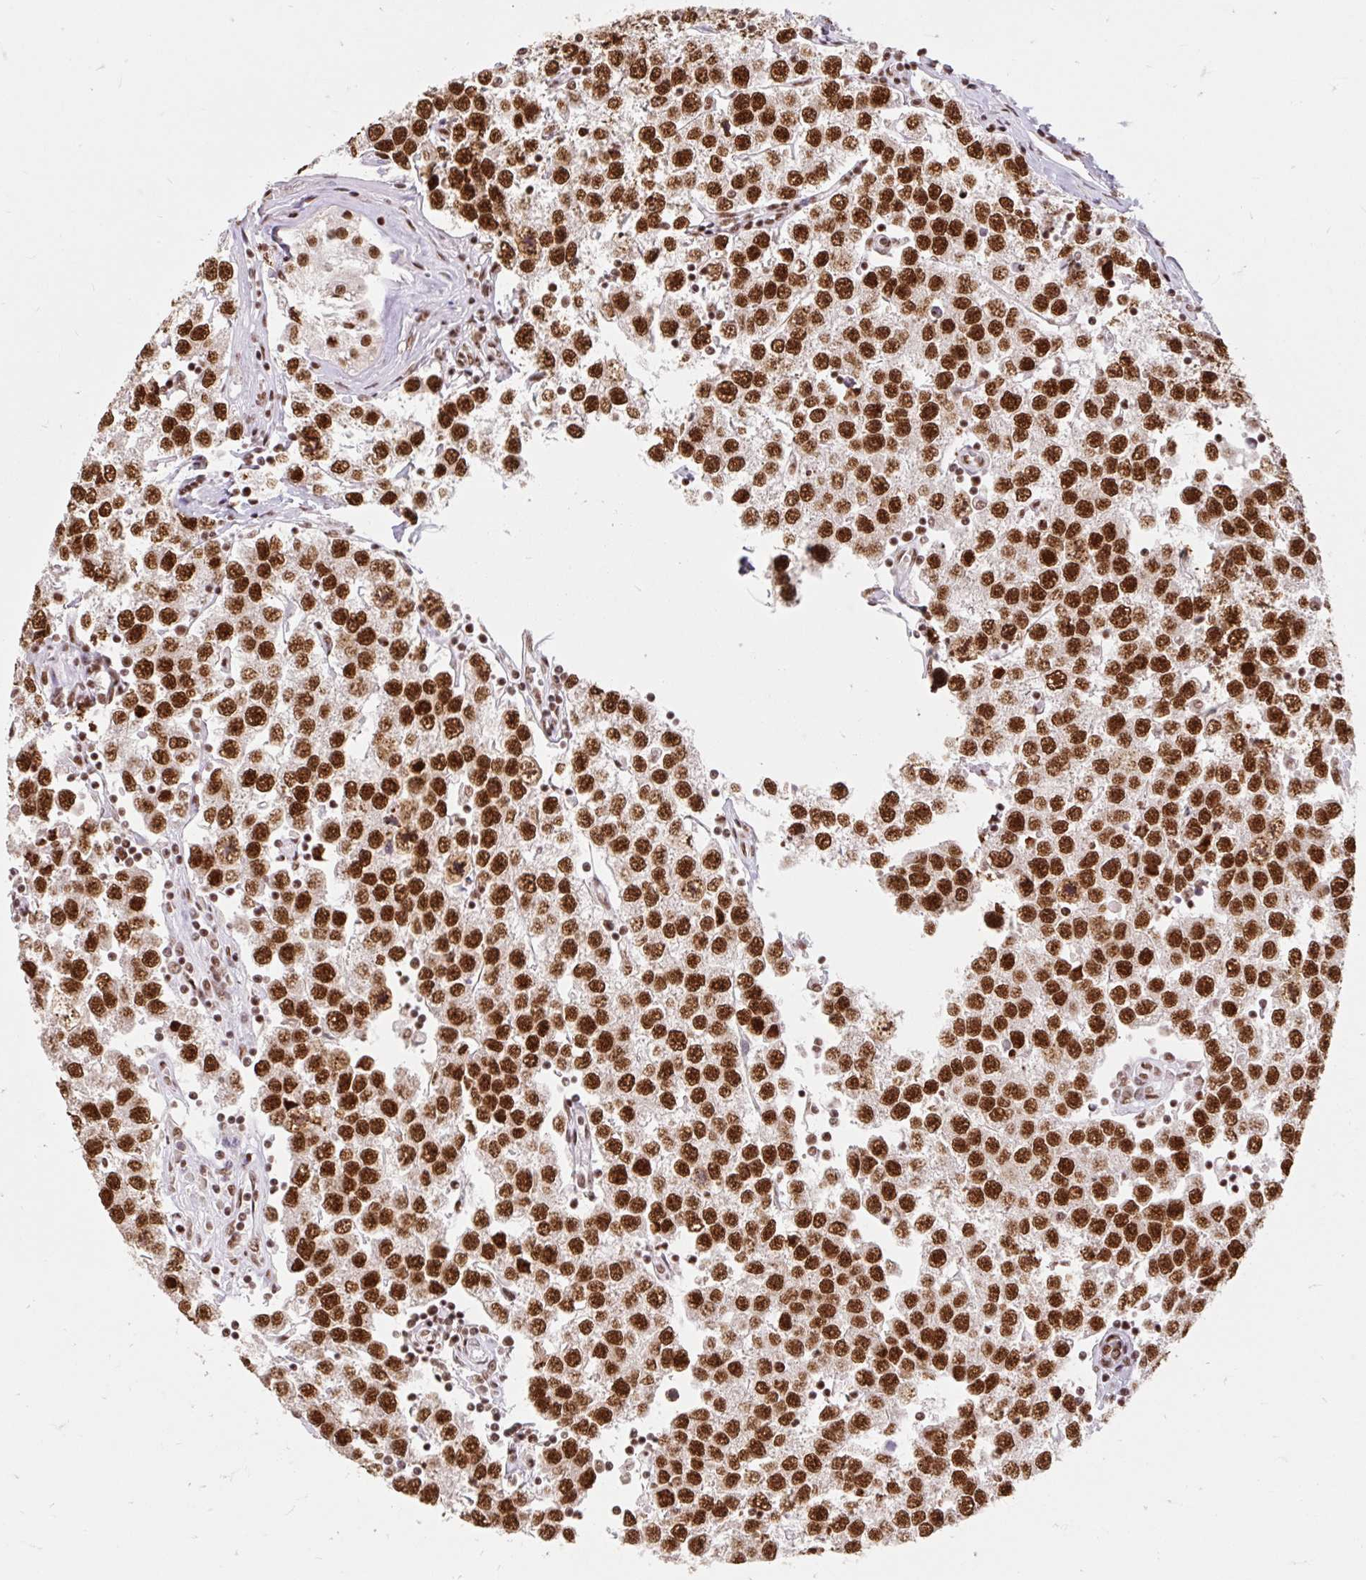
{"staining": {"intensity": "strong", "quantity": ">75%", "location": "nuclear"}, "tissue": "testis cancer", "cell_type": "Tumor cells", "image_type": "cancer", "snomed": [{"axis": "morphology", "description": "Seminoma, NOS"}, {"axis": "topography", "description": "Testis"}], "caption": "Immunohistochemistry histopathology image of neoplastic tissue: testis cancer stained using IHC shows high levels of strong protein expression localized specifically in the nuclear of tumor cells, appearing as a nuclear brown color.", "gene": "SRSF10", "patient": {"sex": "male", "age": 34}}